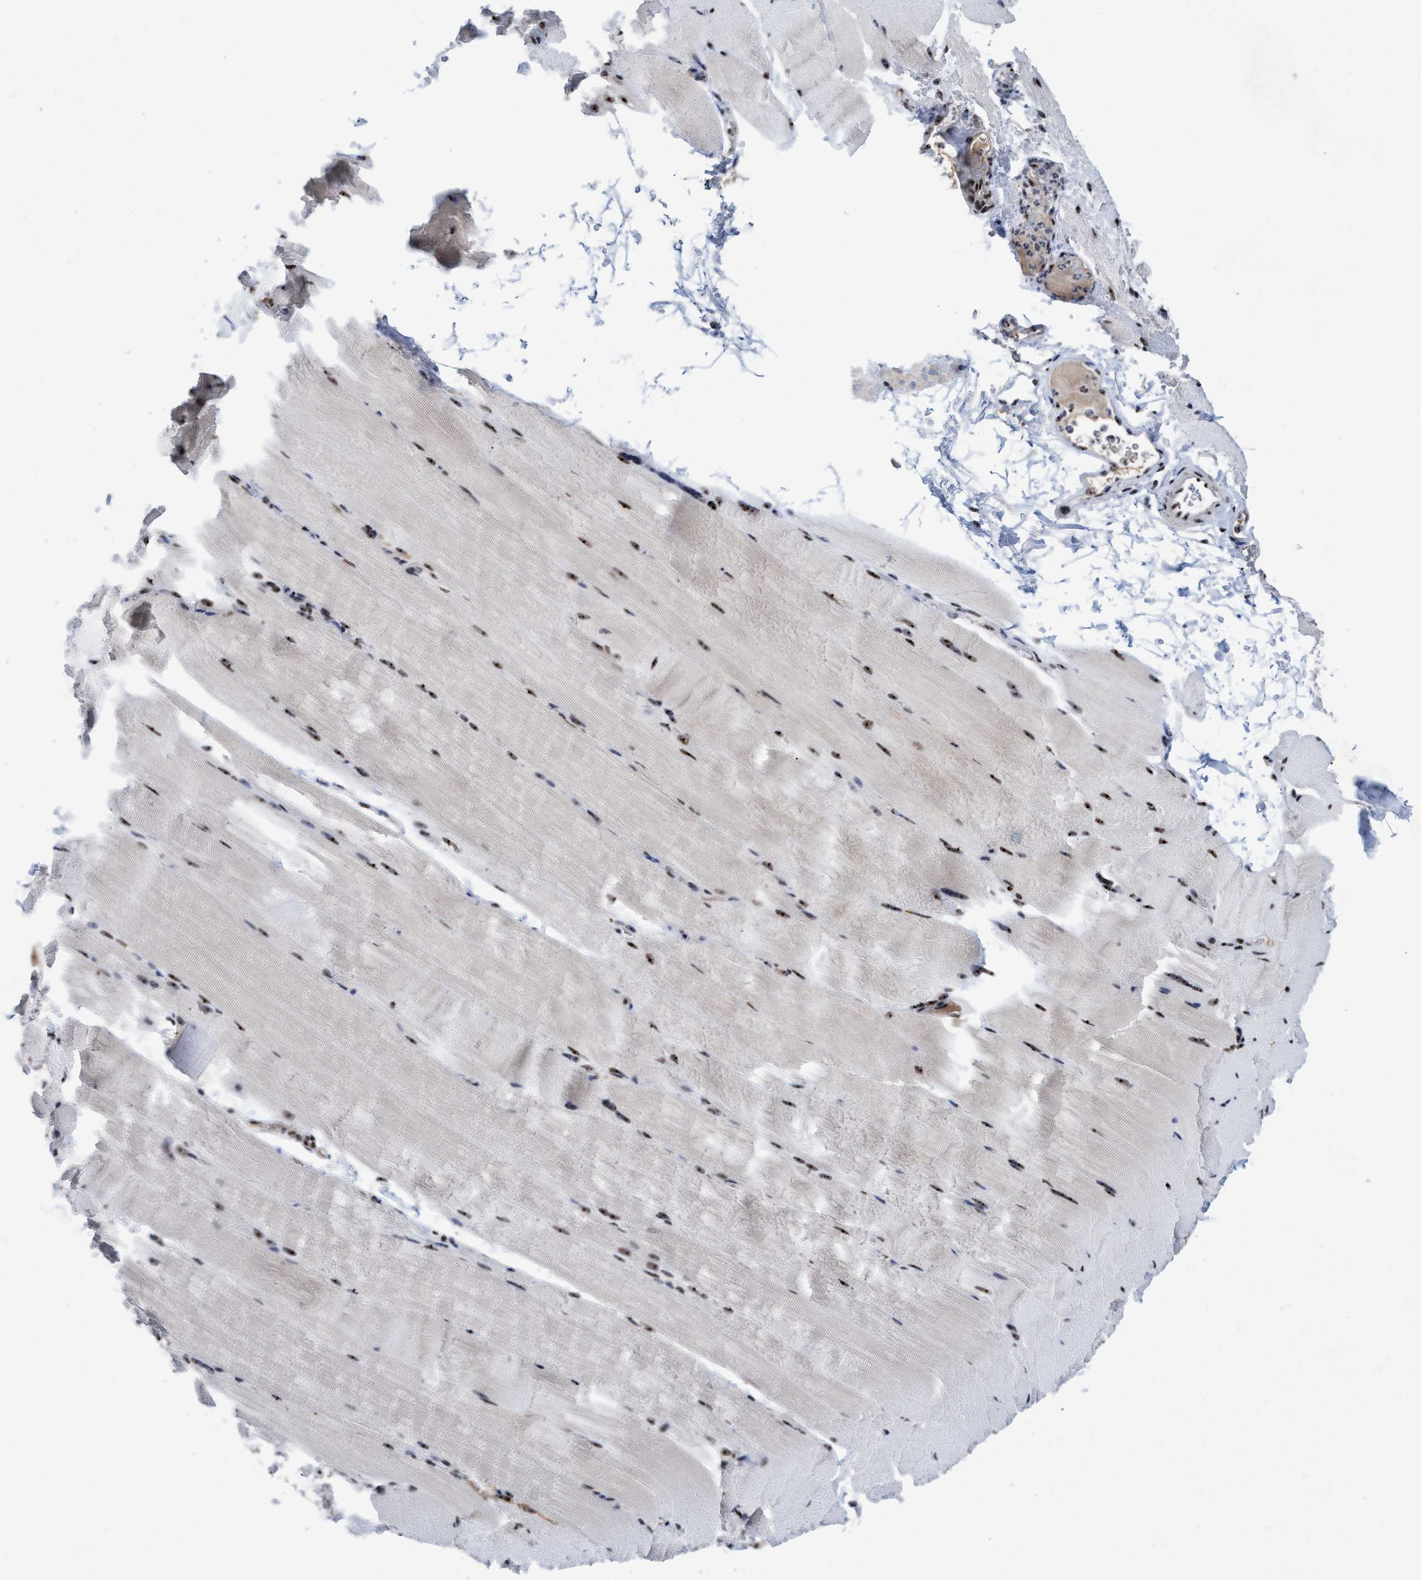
{"staining": {"intensity": "moderate", "quantity": ">75%", "location": "nuclear"}, "tissue": "skeletal muscle", "cell_type": "Myocytes", "image_type": "normal", "snomed": [{"axis": "morphology", "description": "Normal tissue, NOS"}, {"axis": "topography", "description": "Skeletal muscle"}, {"axis": "topography", "description": "Parathyroid gland"}], "caption": "Brown immunohistochemical staining in normal skeletal muscle shows moderate nuclear positivity in approximately >75% of myocytes. (DAB IHC, brown staining for protein, blue staining for nuclei).", "gene": "EFCAB10", "patient": {"sex": "female", "age": 37}}